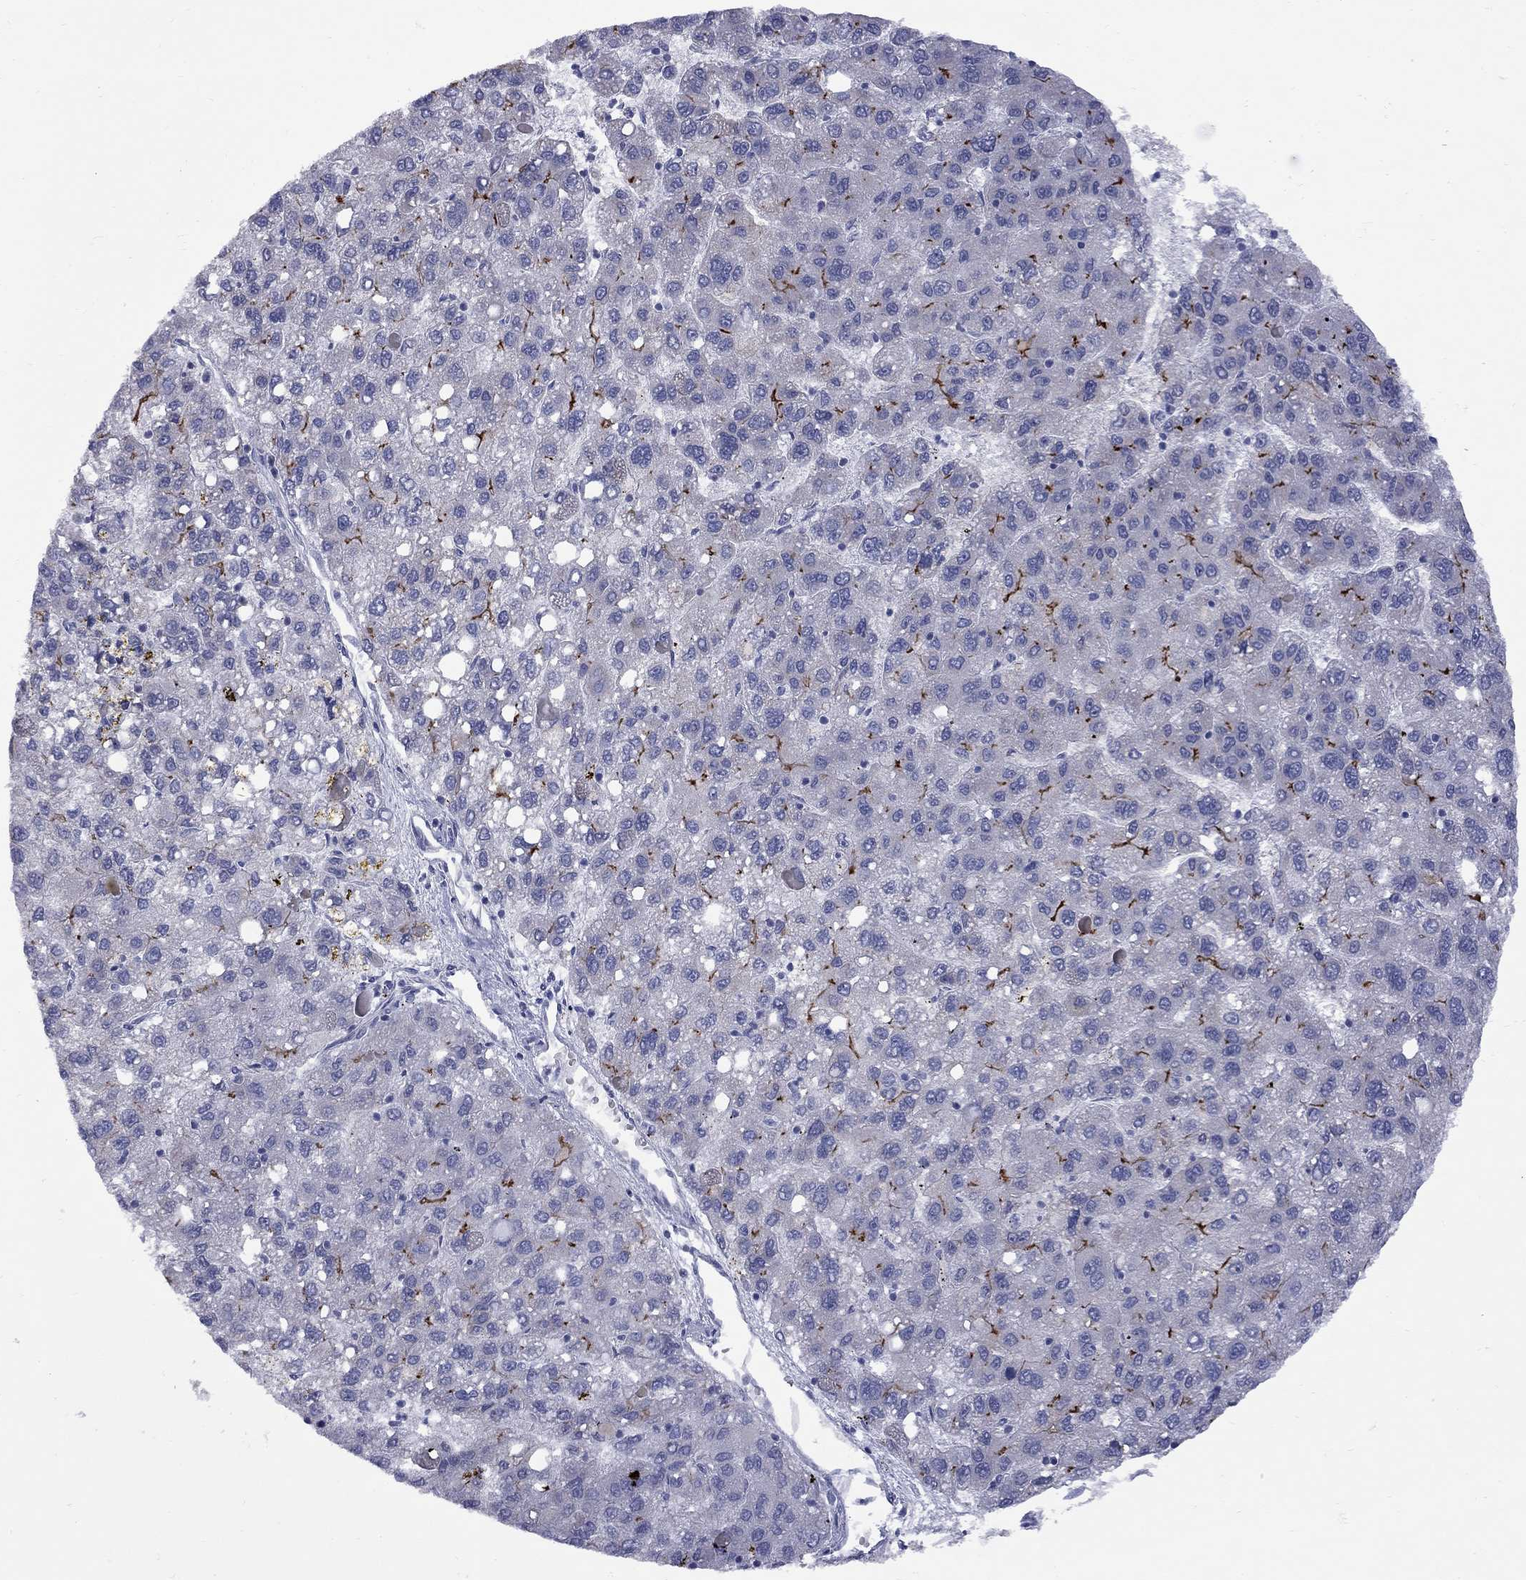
{"staining": {"intensity": "strong", "quantity": "<25%", "location": "cytoplasmic/membranous"}, "tissue": "liver cancer", "cell_type": "Tumor cells", "image_type": "cancer", "snomed": [{"axis": "morphology", "description": "Carcinoma, Hepatocellular, NOS"}, {"axis": "topography", "description": "Liver"}], "caption": "Liver cancer (hepatocellular carcinoma) tissue demonstrates strong cytoplasmic/membranous expression in about <25% of tumor cells", "gene": "ABCB4", "patient": {"sex": "female", "age": 82}}